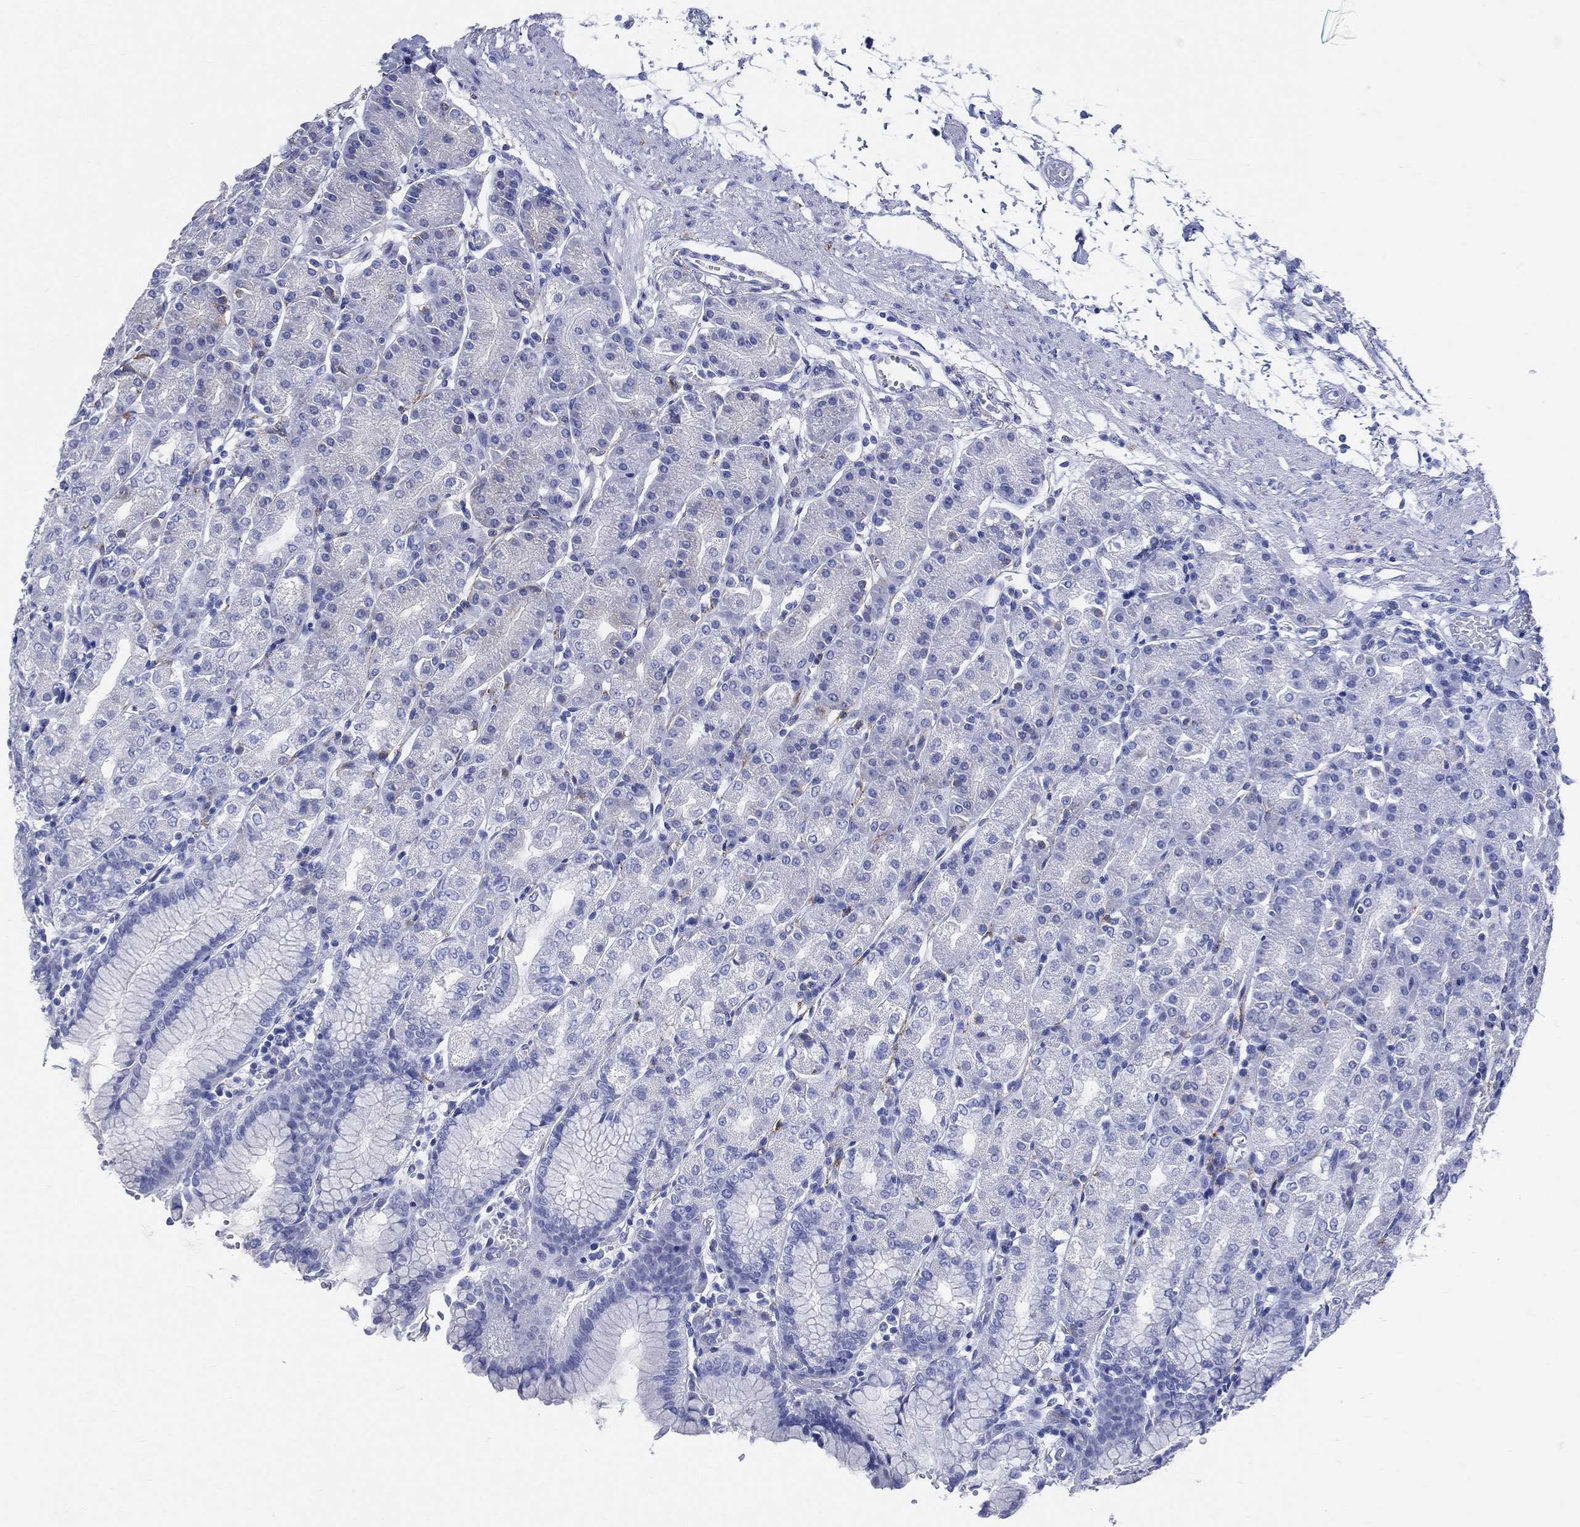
{"staining": {"intensity": "negative", "quantity": "none", "location": "none"}, "tissue": "stomach", "cell_type": "Glandular cells", "image_type": "normal", "snomed": [{"axis": "morphology", "description": "Normal tissue, NOS"}, {"axis": "morphology", "description": "Adenocarcinoma, NOS"}, {"axis": "topography", "description": "Stomach"}], "caption": "IHC of benign stomach displays no expression in glandular cells.", "gene": "SYP", "patient": {"sex": "female", "age": 81}}